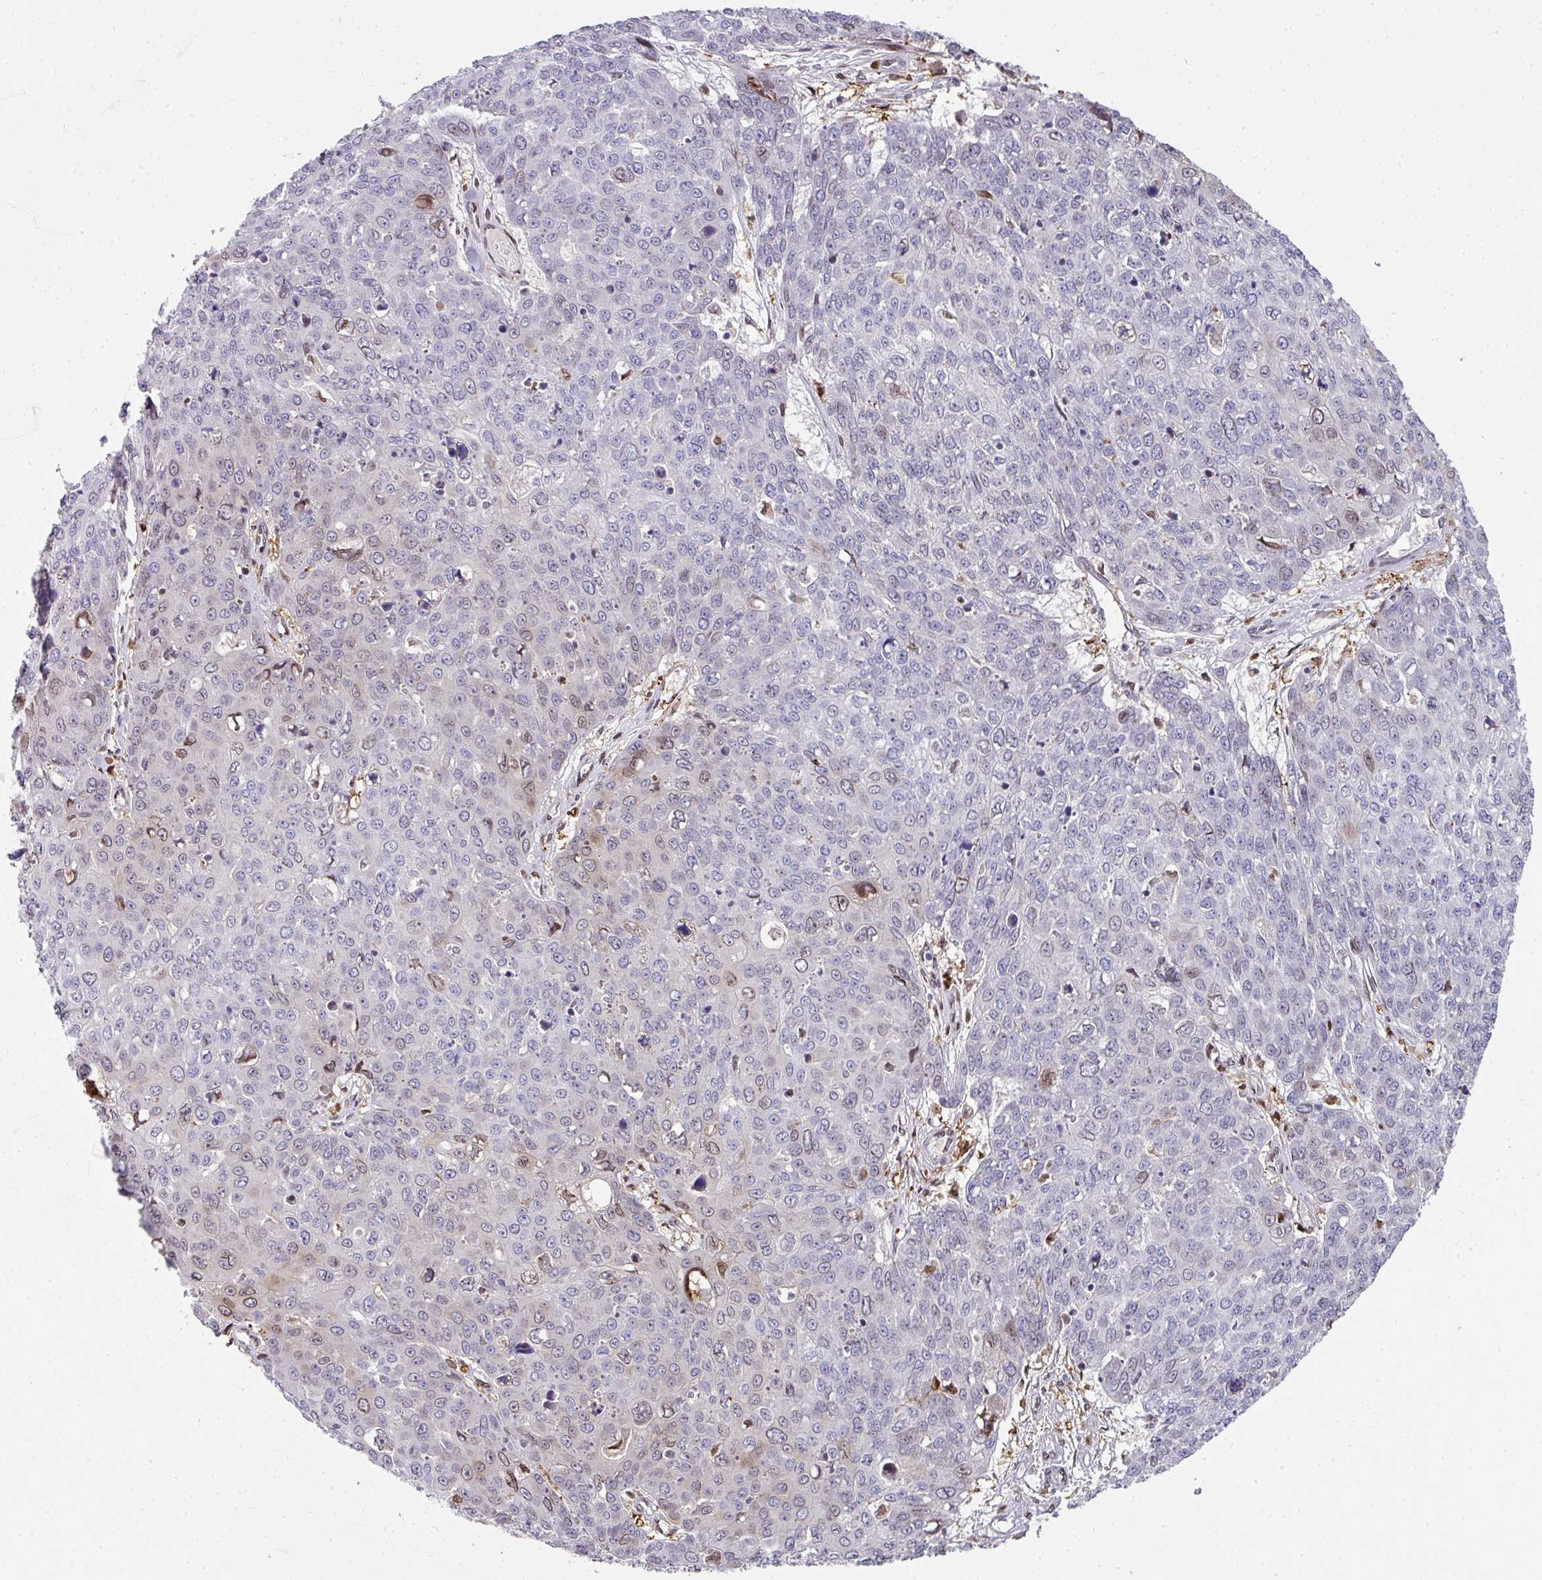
{"staining": {"intensity": "weak", "quantity": "<25%", "location": "cytoplasmic/membranous,nuclear"}, "tissue": "skin cancer", "cell_type": "Tumor cells", "image_type": "cancer", "snomed": [{"axis": "morphology", "description": "Squamous cell carcinoma, NOS"}, {"axis": "topography", "description": "Skin"}], "caption": "Tumor cells are negative for protein expression in human squamous cell carcinoma (skin).", "gene": "PLK1", "patient": {"sex": "male", "age": 71}}